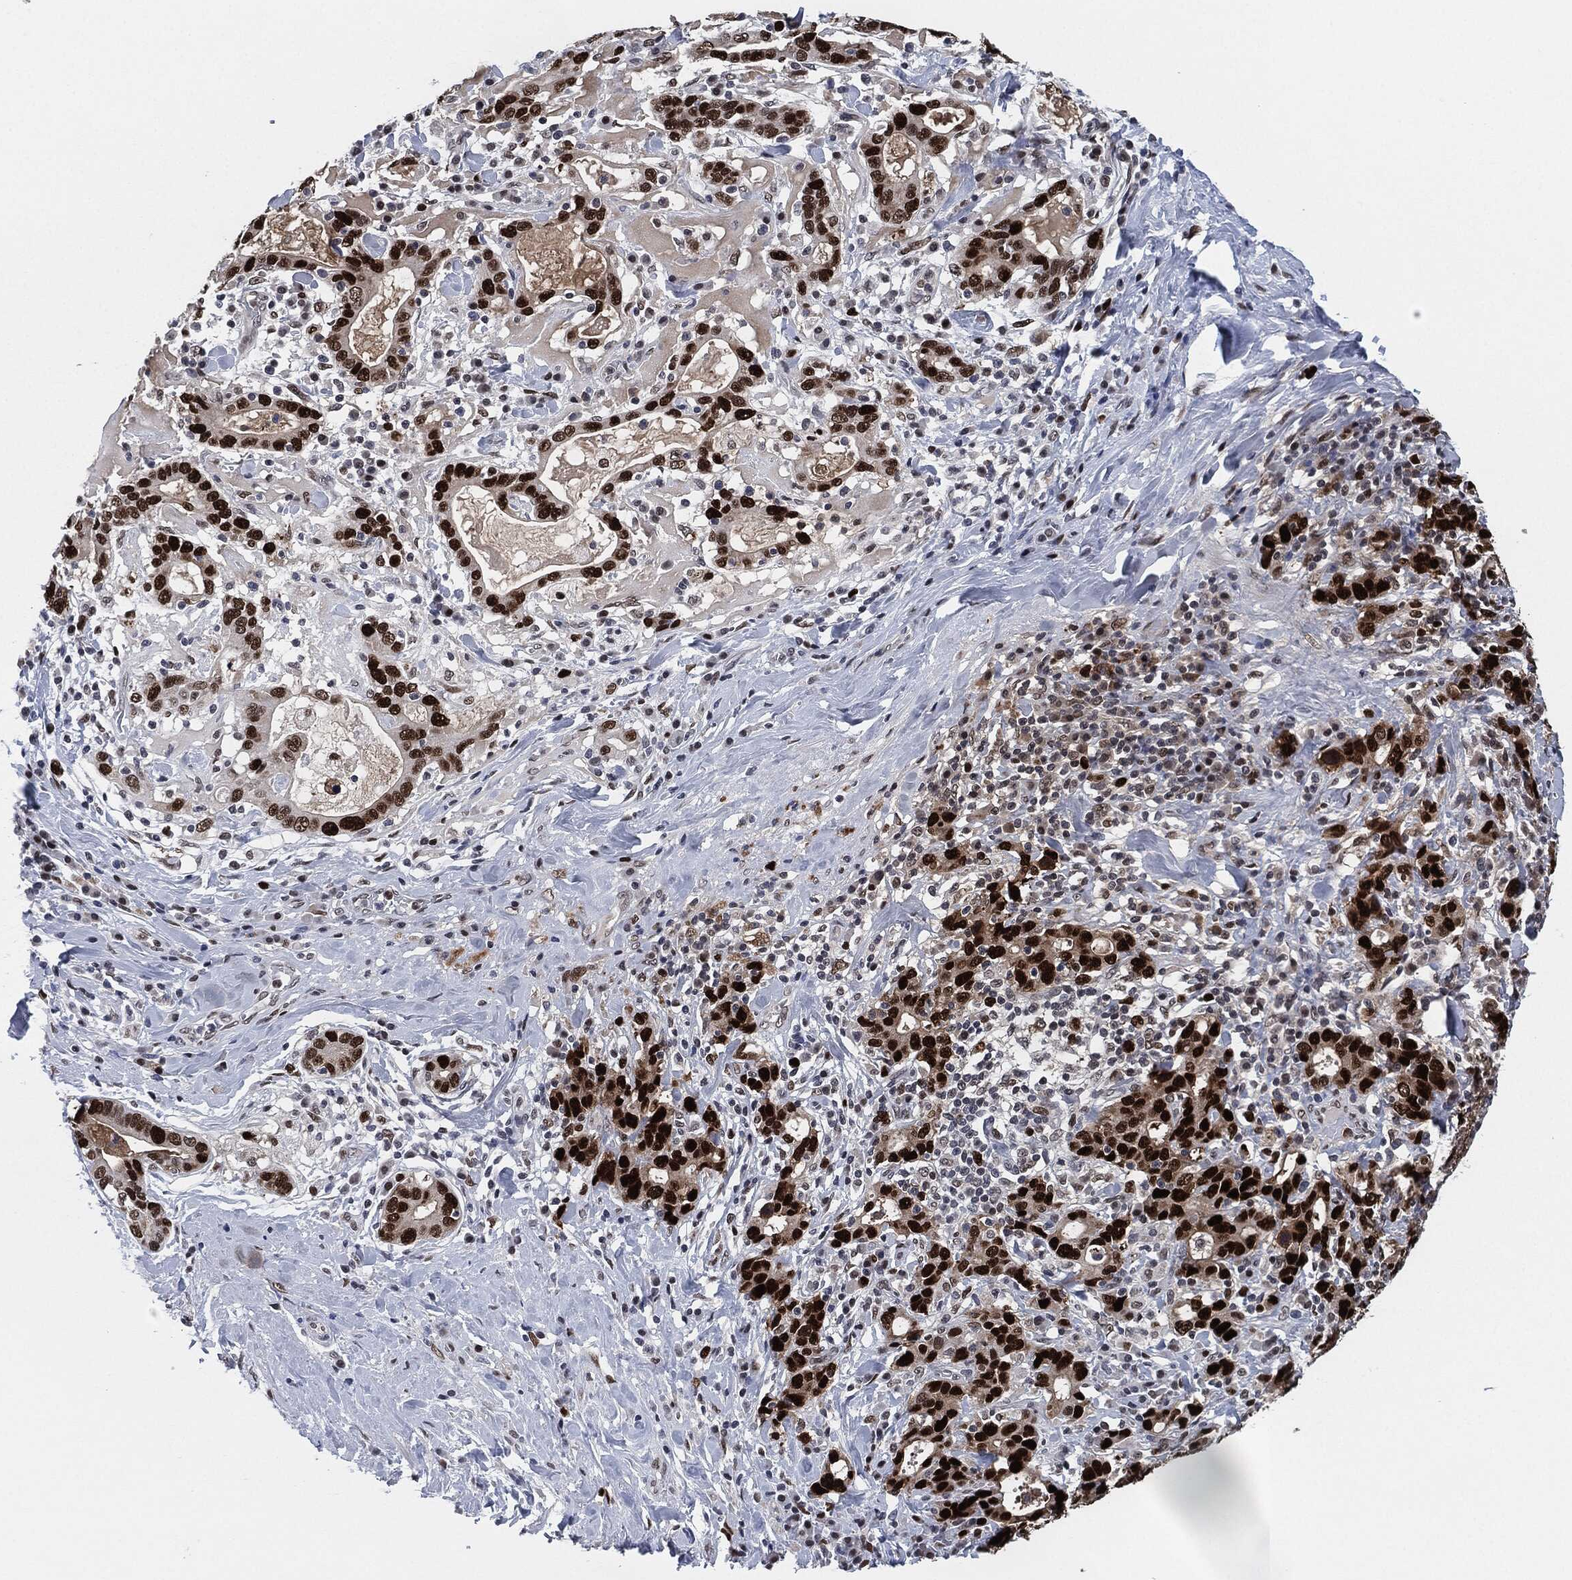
{"staining": {"intensity": "strong", "quantity": ">75%", "location": "nuclear"}, "tissue": "stomach cancer", "cell_type": "Tumor cells", "image_type": "cancer", "snomed": [{"axis": "morphology", "description": "Adenocarcinoma, NOS"}, {"axis": "topography", "description": "Stomach"}], "caption": "Tumor cells show strong nuclear positivity in about >75% of cells in stomach cancer (adenocarcinoma).", "gene": "PCNA", "patient": {"sex": "male", "age": 79}}